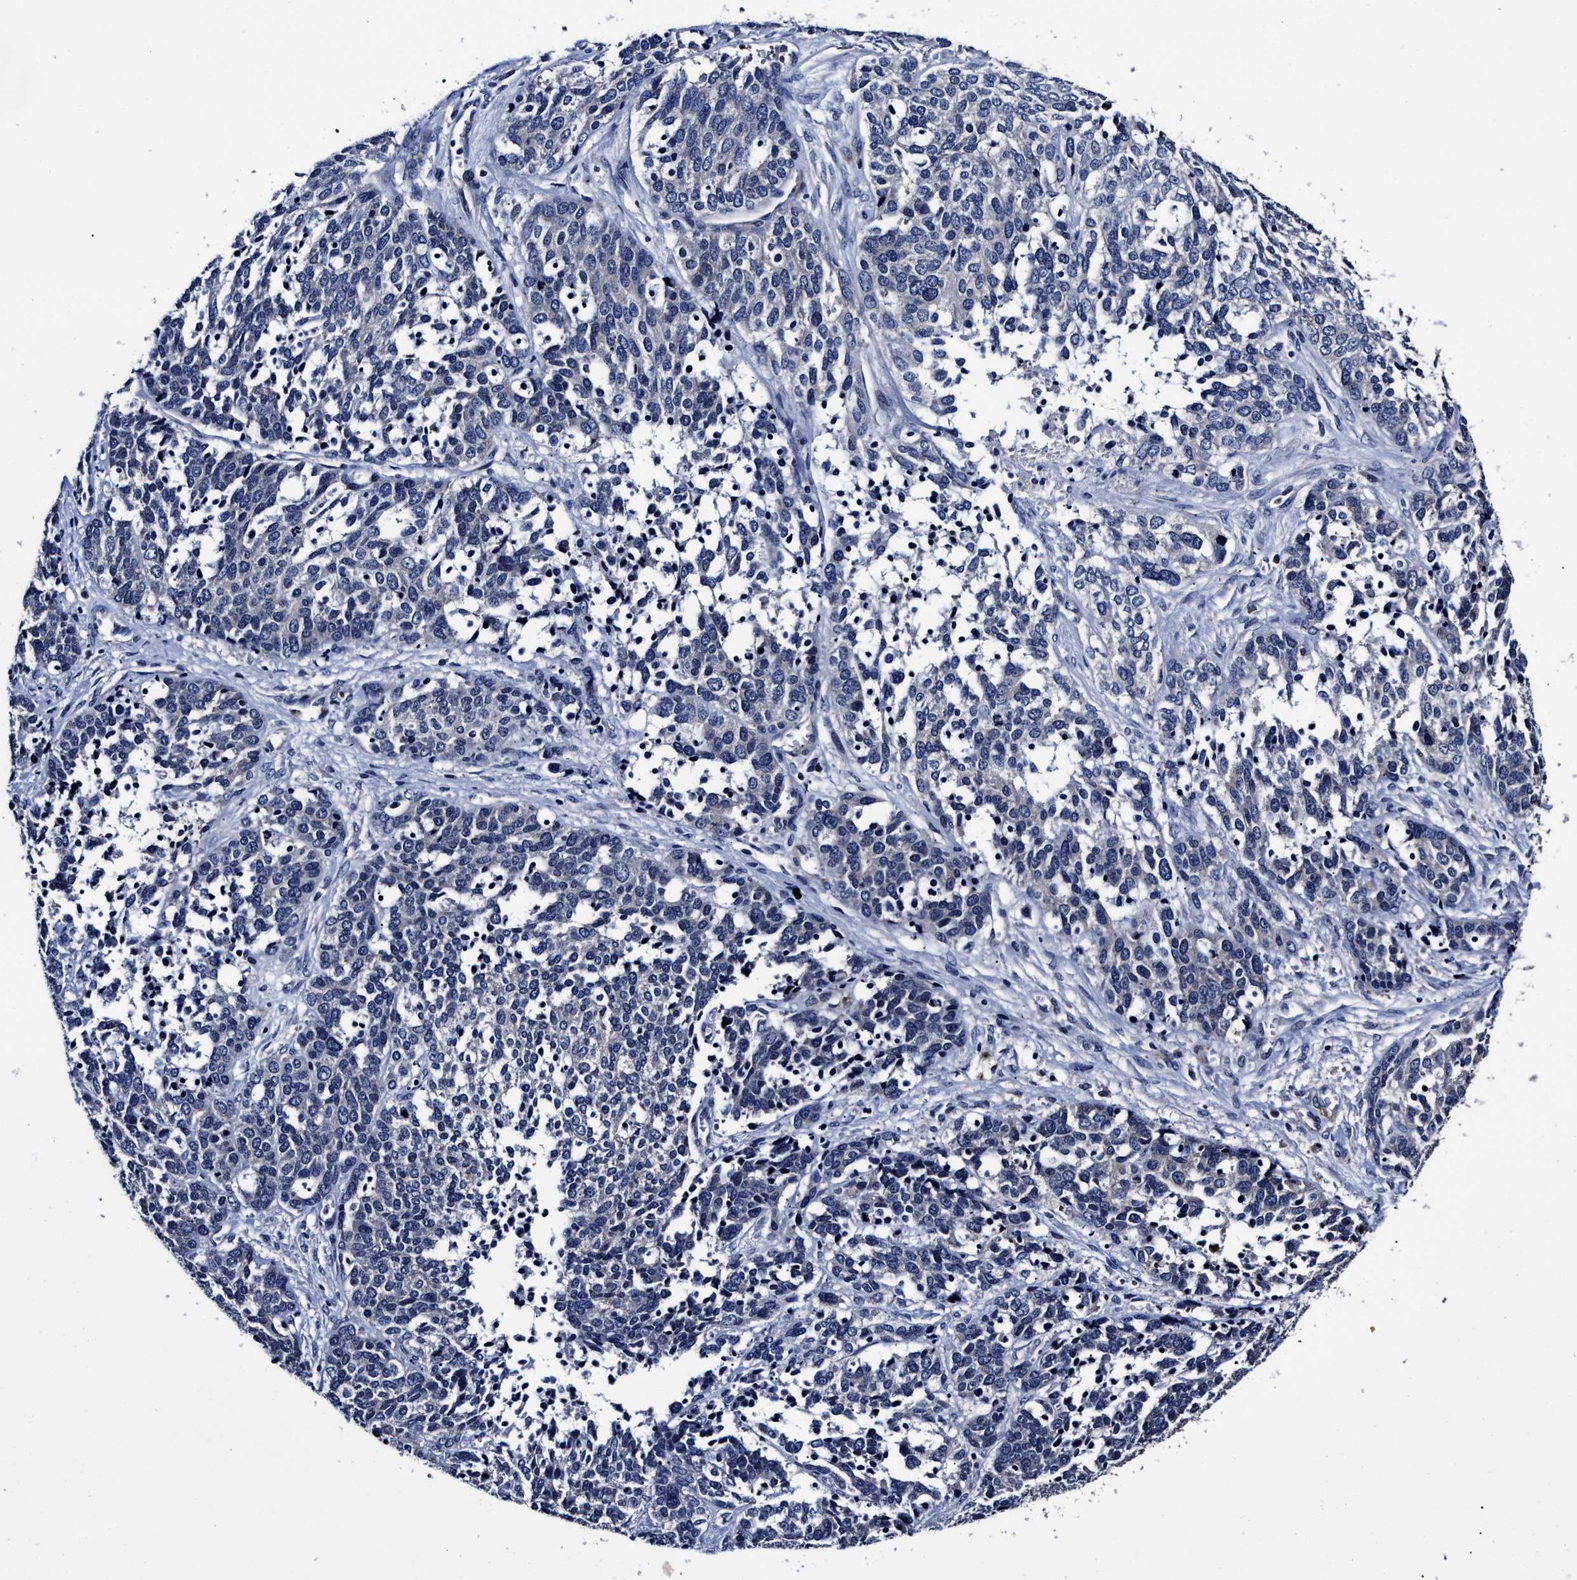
{"staining": {"intensity": "negative", "quantity": "none", "location": "none"}, "tissue": "ovarian cancer", "cell_type": "Tumor cells", "image_type": "cancer", "snomed": [{"axis": "morphology", "description": "Cystadenocarcinoma, serous, NOS"}, {"axis": "topography", "description": "Ovary"}], "caption": "IHC photomicrograph of ovarian serous cystadenocarcinoma stained for a protein (brown), which shows no positivity in tumor cells.", "gene": "OLFML2A", "patient": {"sex": "female", "age": 44}}